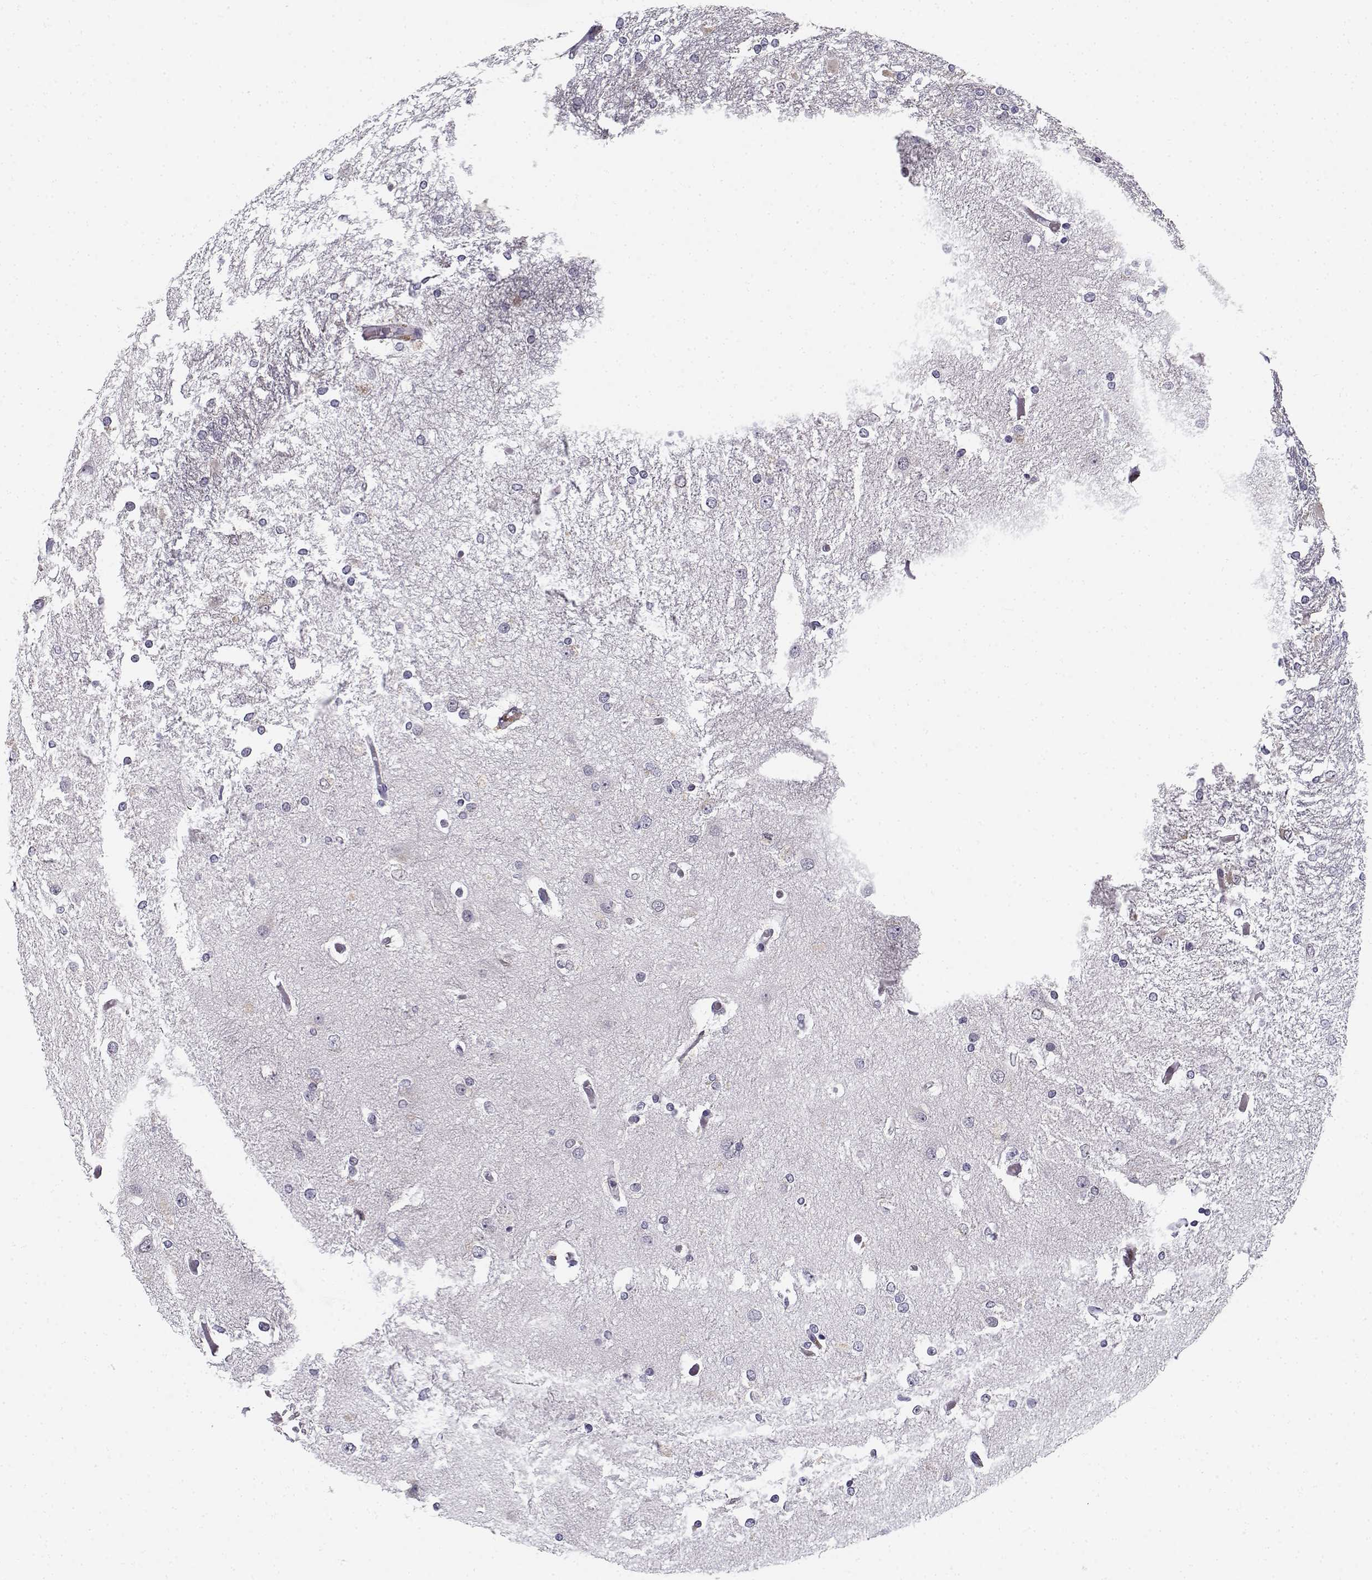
{"staining": {"intensity": "negative", "quantity": "none", "location": "none"}, "tissue": "glioma", "cell_type": "Tumor cells", "image_type": "cancer", "snomed": [{"axis": "morphology", "description": "Glioma, malignant, High grade"}, {"axis": "topography", "description": "Cerebral cortex"}], "caption": "DAB immunohistochemical staining of human malignant glioma (high-grade) demonstrates no significant positivity in tumor cells. (DAB IHC with hematoxylin counter stain).", "gene": "DDX25", "patient": {"sex": "male", "age": 79}}